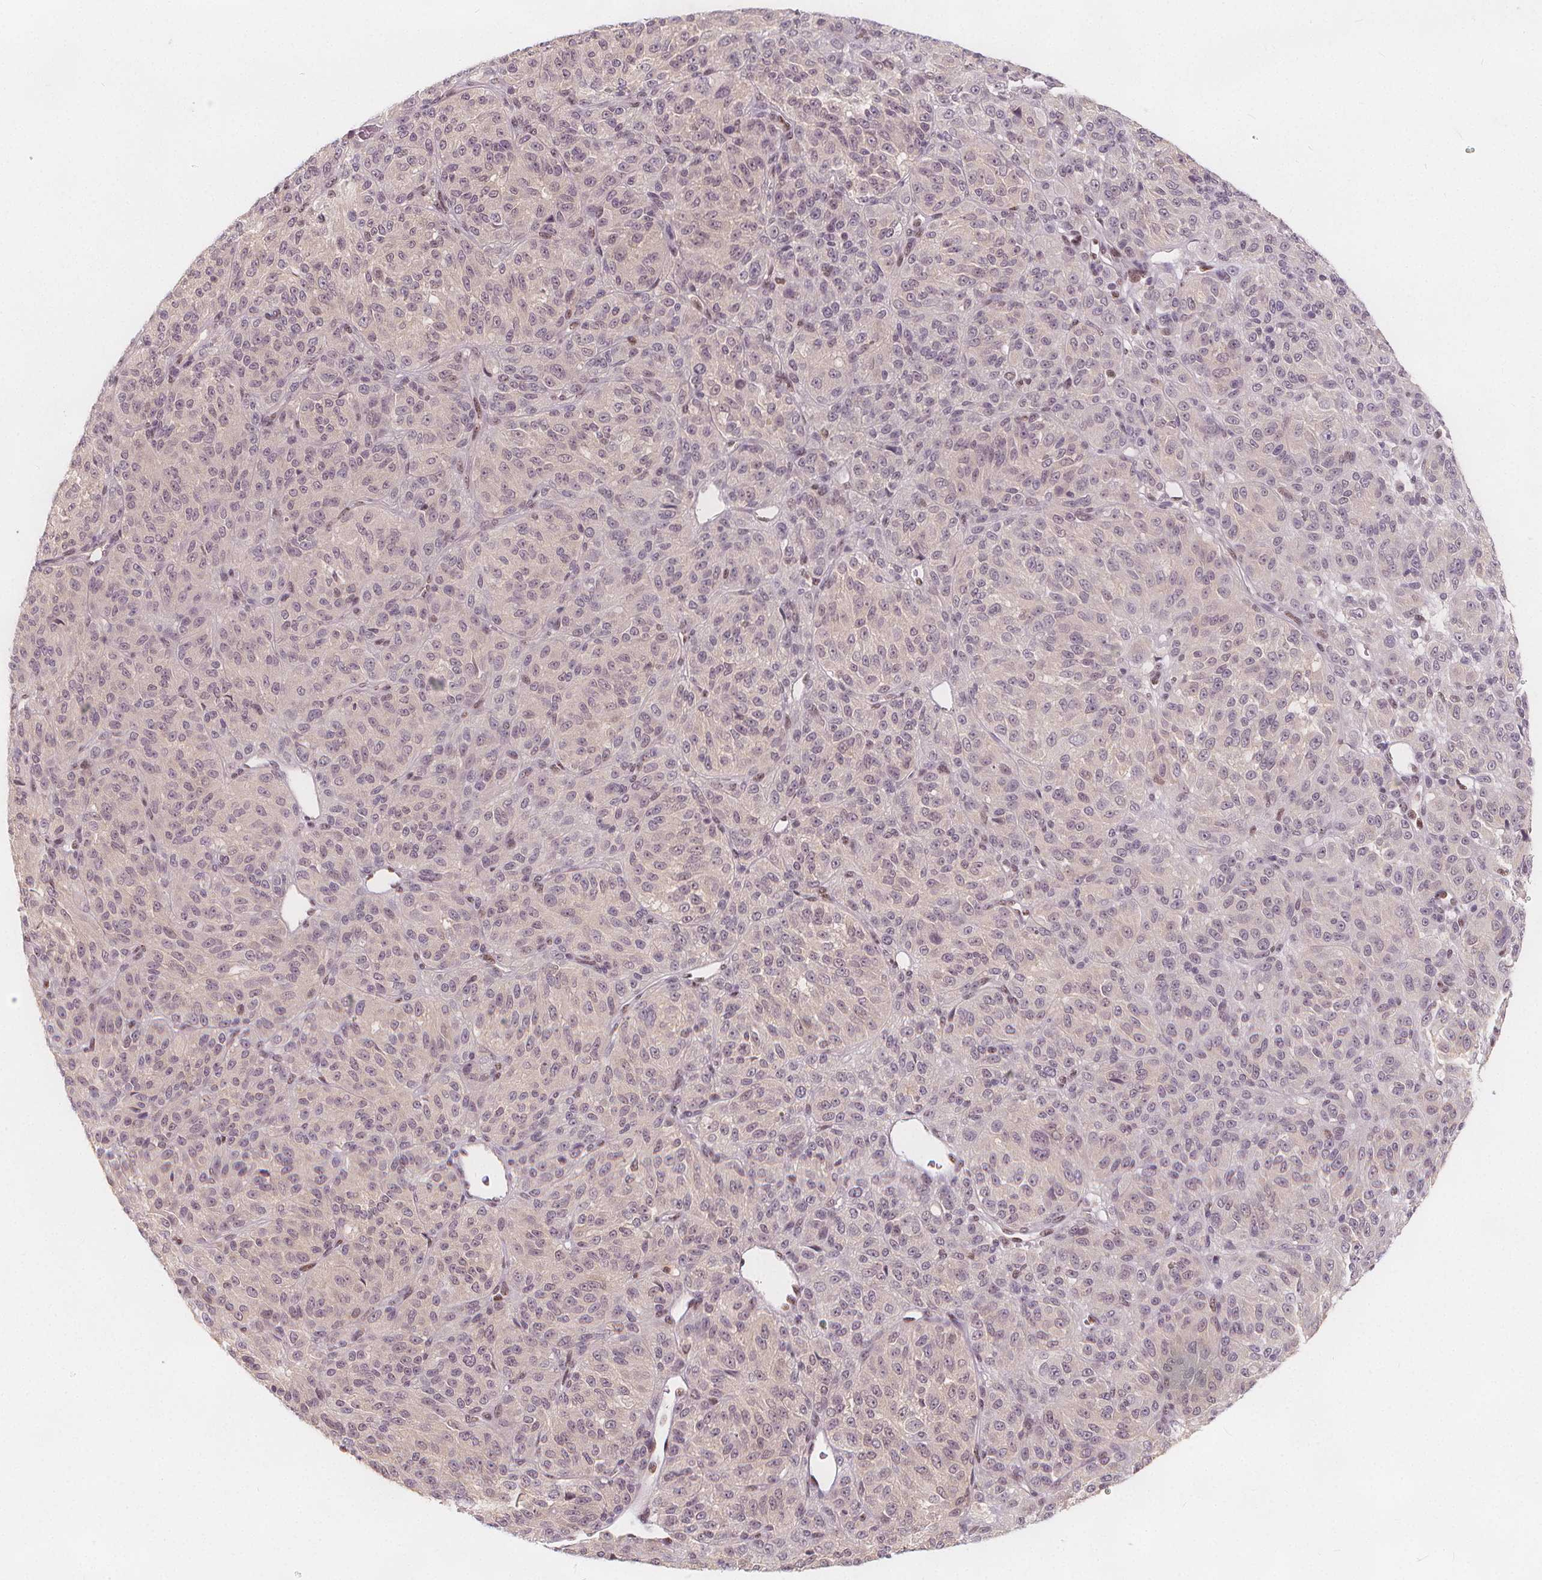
{"staining": {"intensity": "weak", "quantity": "25%-75%", "location": "cytoplasmic/membranous"}, "tissue": "melanoma", "cell_type": "Tumor cells", "image_type": "cancer", "snomed": [{"axis": "morphology", "description": "Malignant melanoma, Metastatic site"}, {"axis": "topography", "description": "Brain"}], "caption": "A high-resolution photomicrograph shows IHC staining of melanoma, which shows weak cytoplasmic/membranous staining in about 25%-75% of tumor cells.", "gene": "DRC3", "patient": {"sex": "female", "age": 56}}